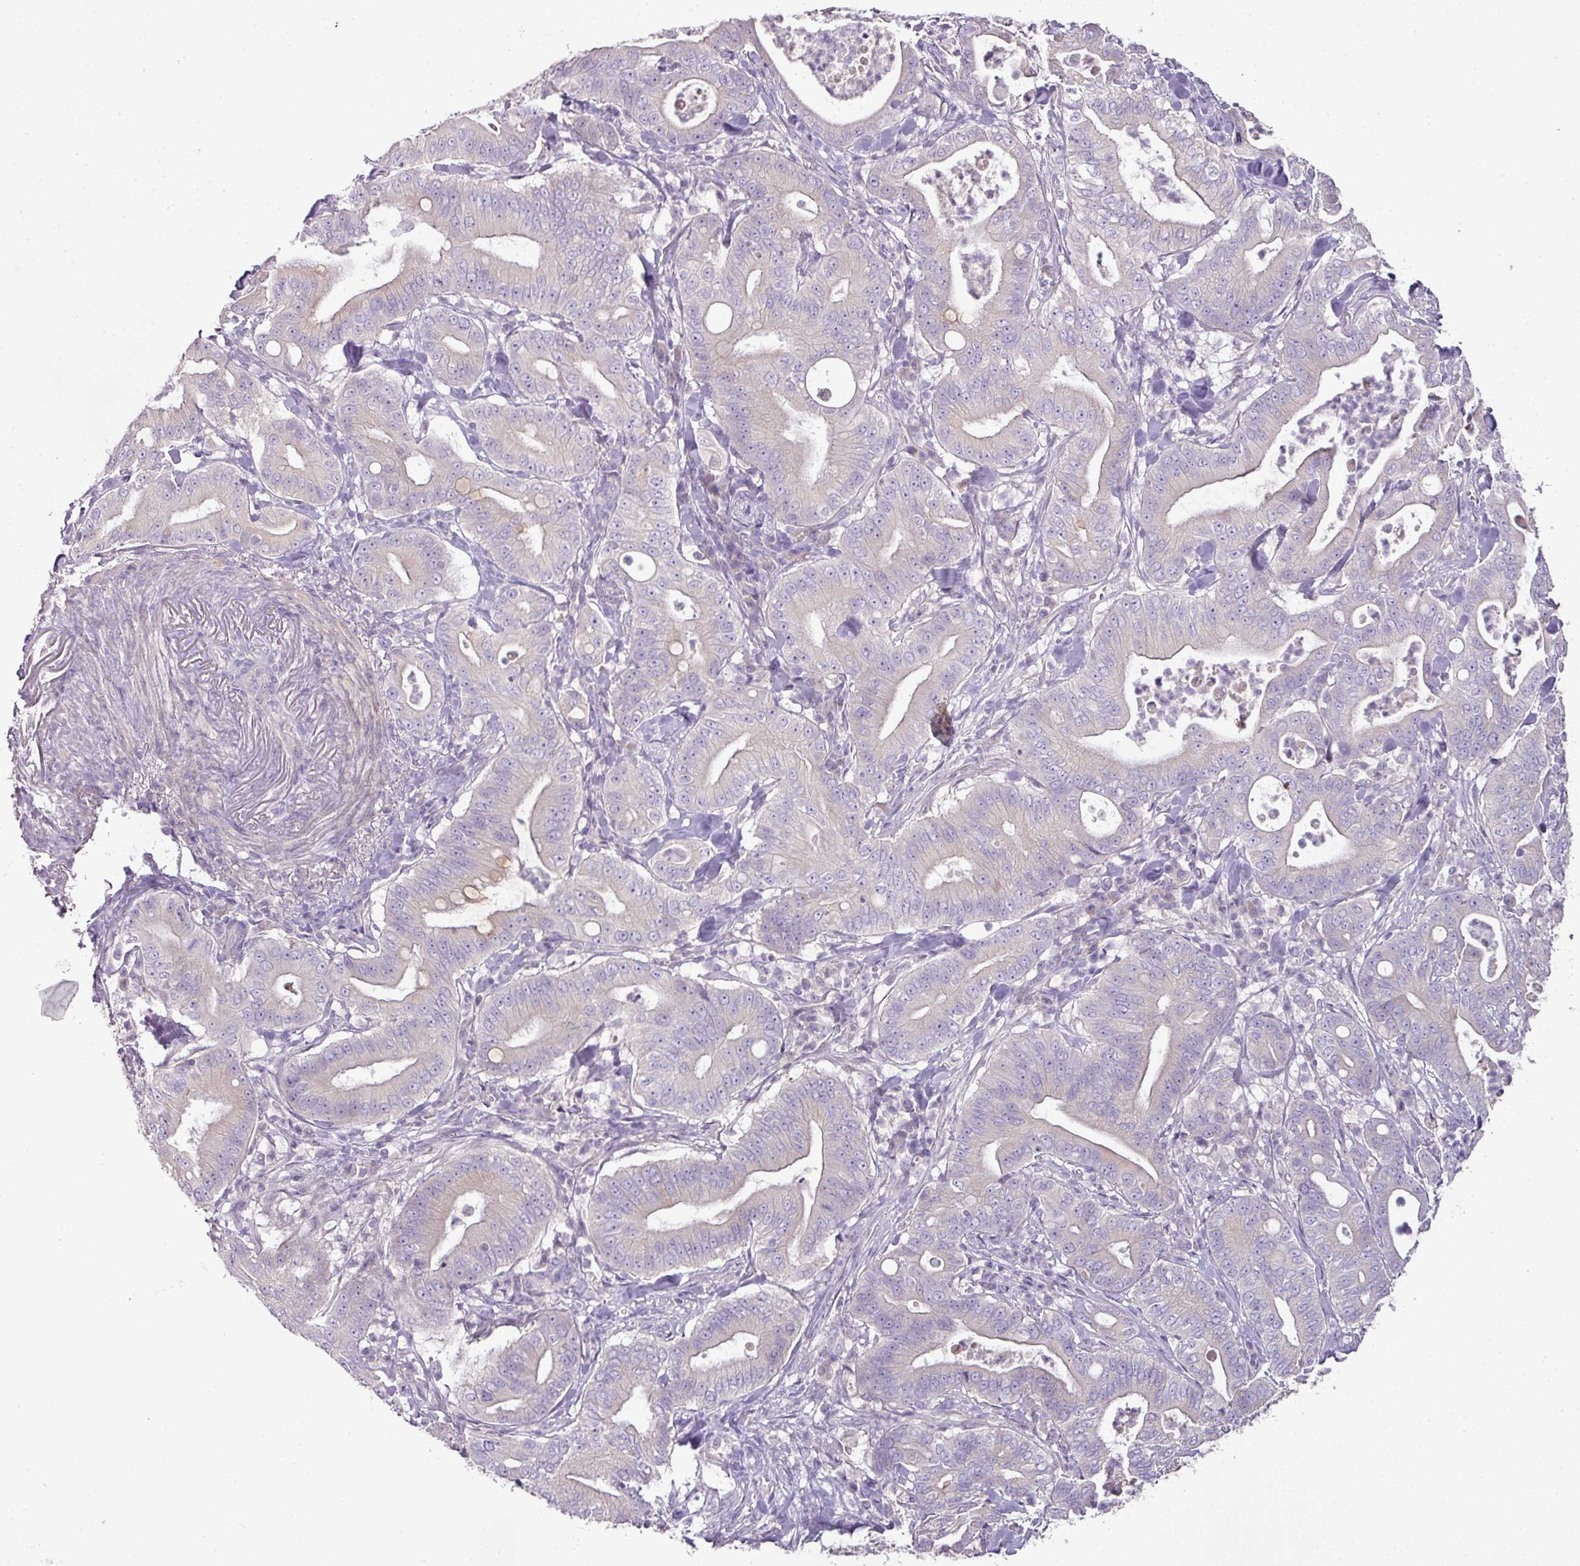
{"staining": {"intensity": "negative", "quantity": "none", "location": "none"}, "tissue": "pancreatic cancer", "cell_type": "Tumor cells", "image_type": "cancer", "snomed": [{"axis": "morphology", "description": "Adenocarcinoma, NOS"}, {"axis": "topography", "description": "Pancreas"}], "caption": "Immunohistochemistry (IHC) histopathology image of human pancreatic cancer stained for a protein (brown), which exhibits no staining in tumor cells.", "gene": "BRINP2", "patient": {"sex": "male", "age": 71}}